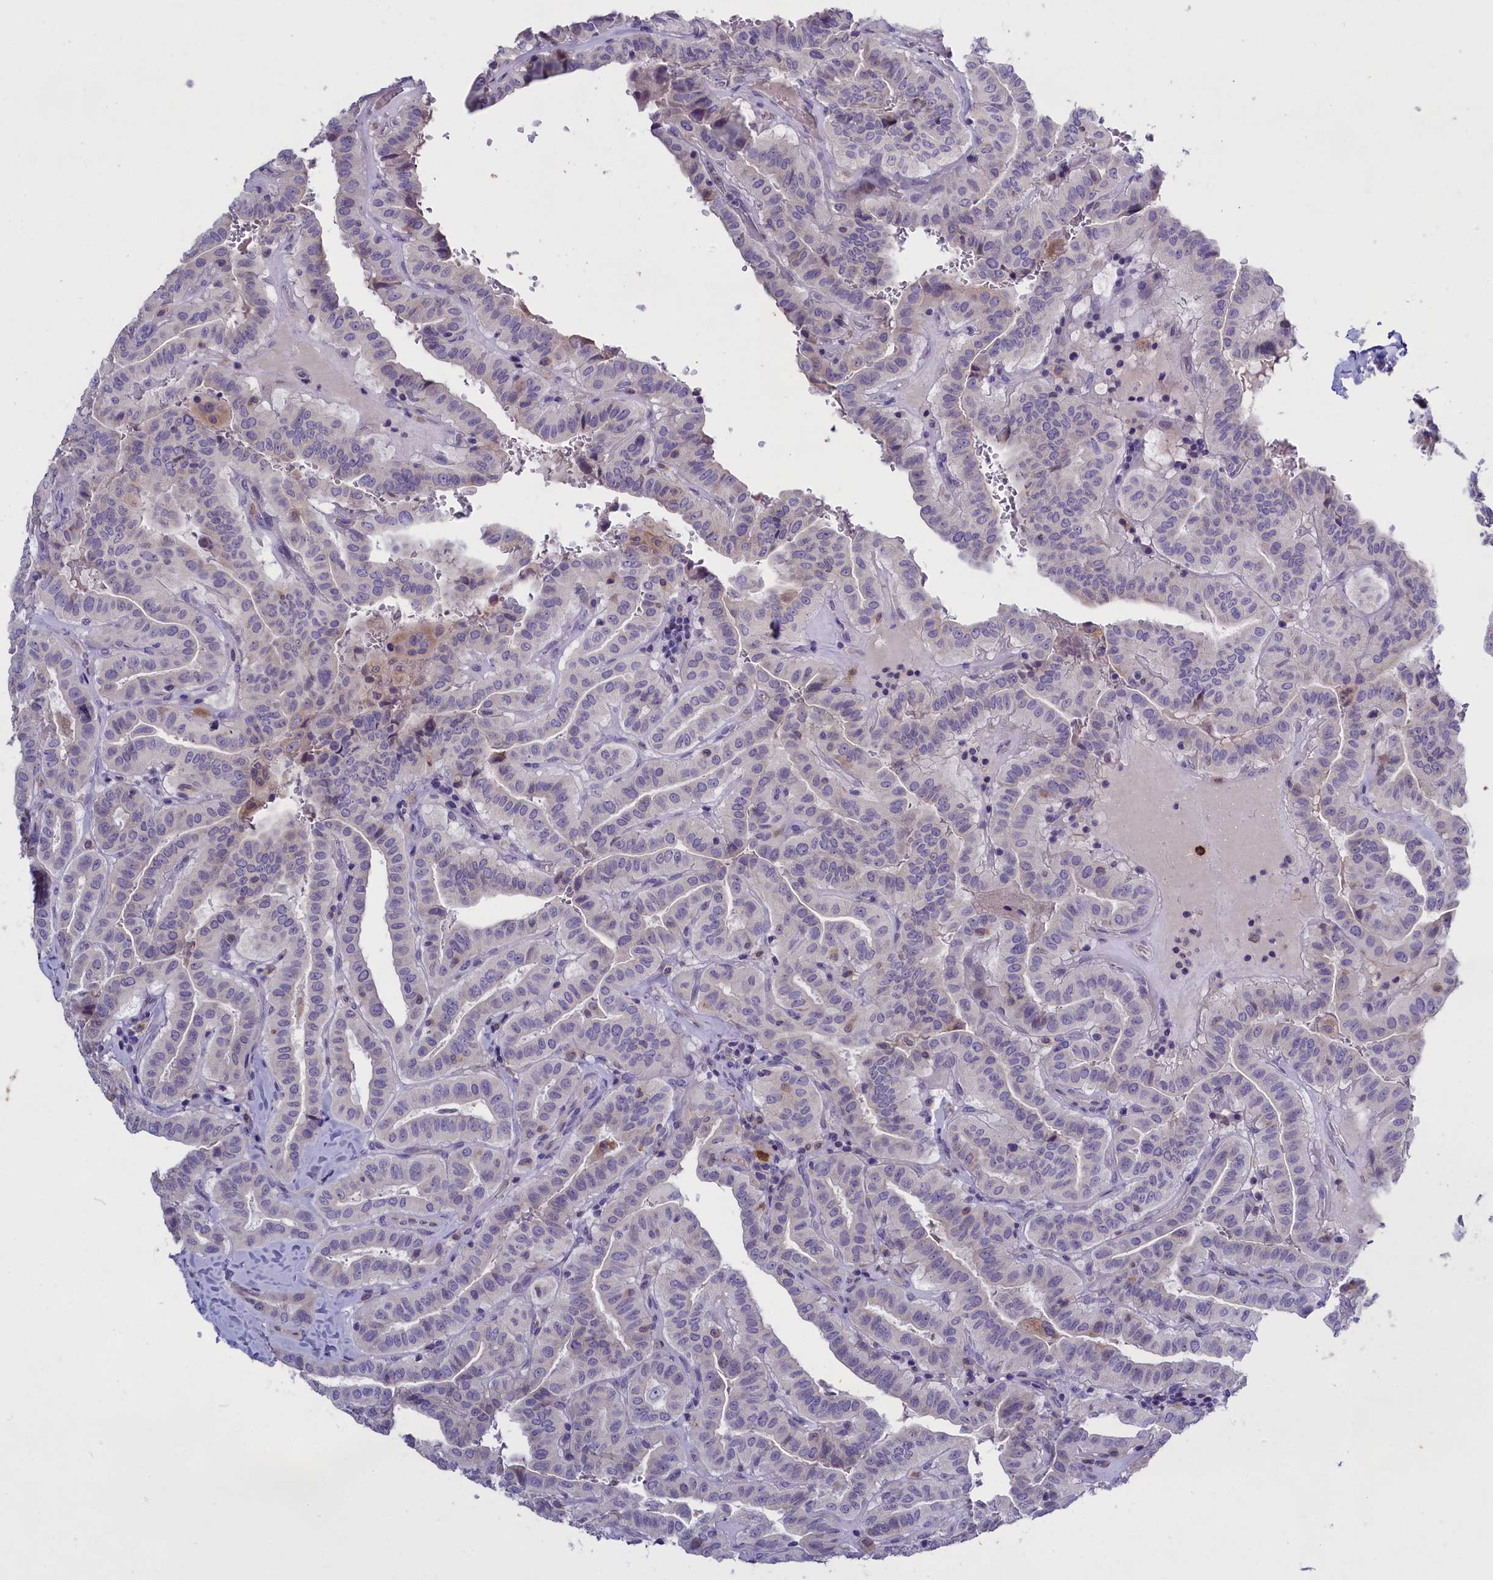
{"staining": {"intensity": "weak", "quantity": "<25%", "location": "cytoplasmic/membranous"}, "tissue": "thyroid cancer", "cell_type": "Tumor cells", "image_type": "cancer", "snomed": [{"axis": "morphology", "description": "Papillary adenocarcinoma, NOS"}, {"axis": "topography", "description": "Thyroid gland"}], "caption": "A high-resolution micrograph shows IHC staining of thyroid cancer, which reveals no significant positivity in tumor cells.", "gene": "ENPP6", "patient": {"sex": "male", "age": 77}}